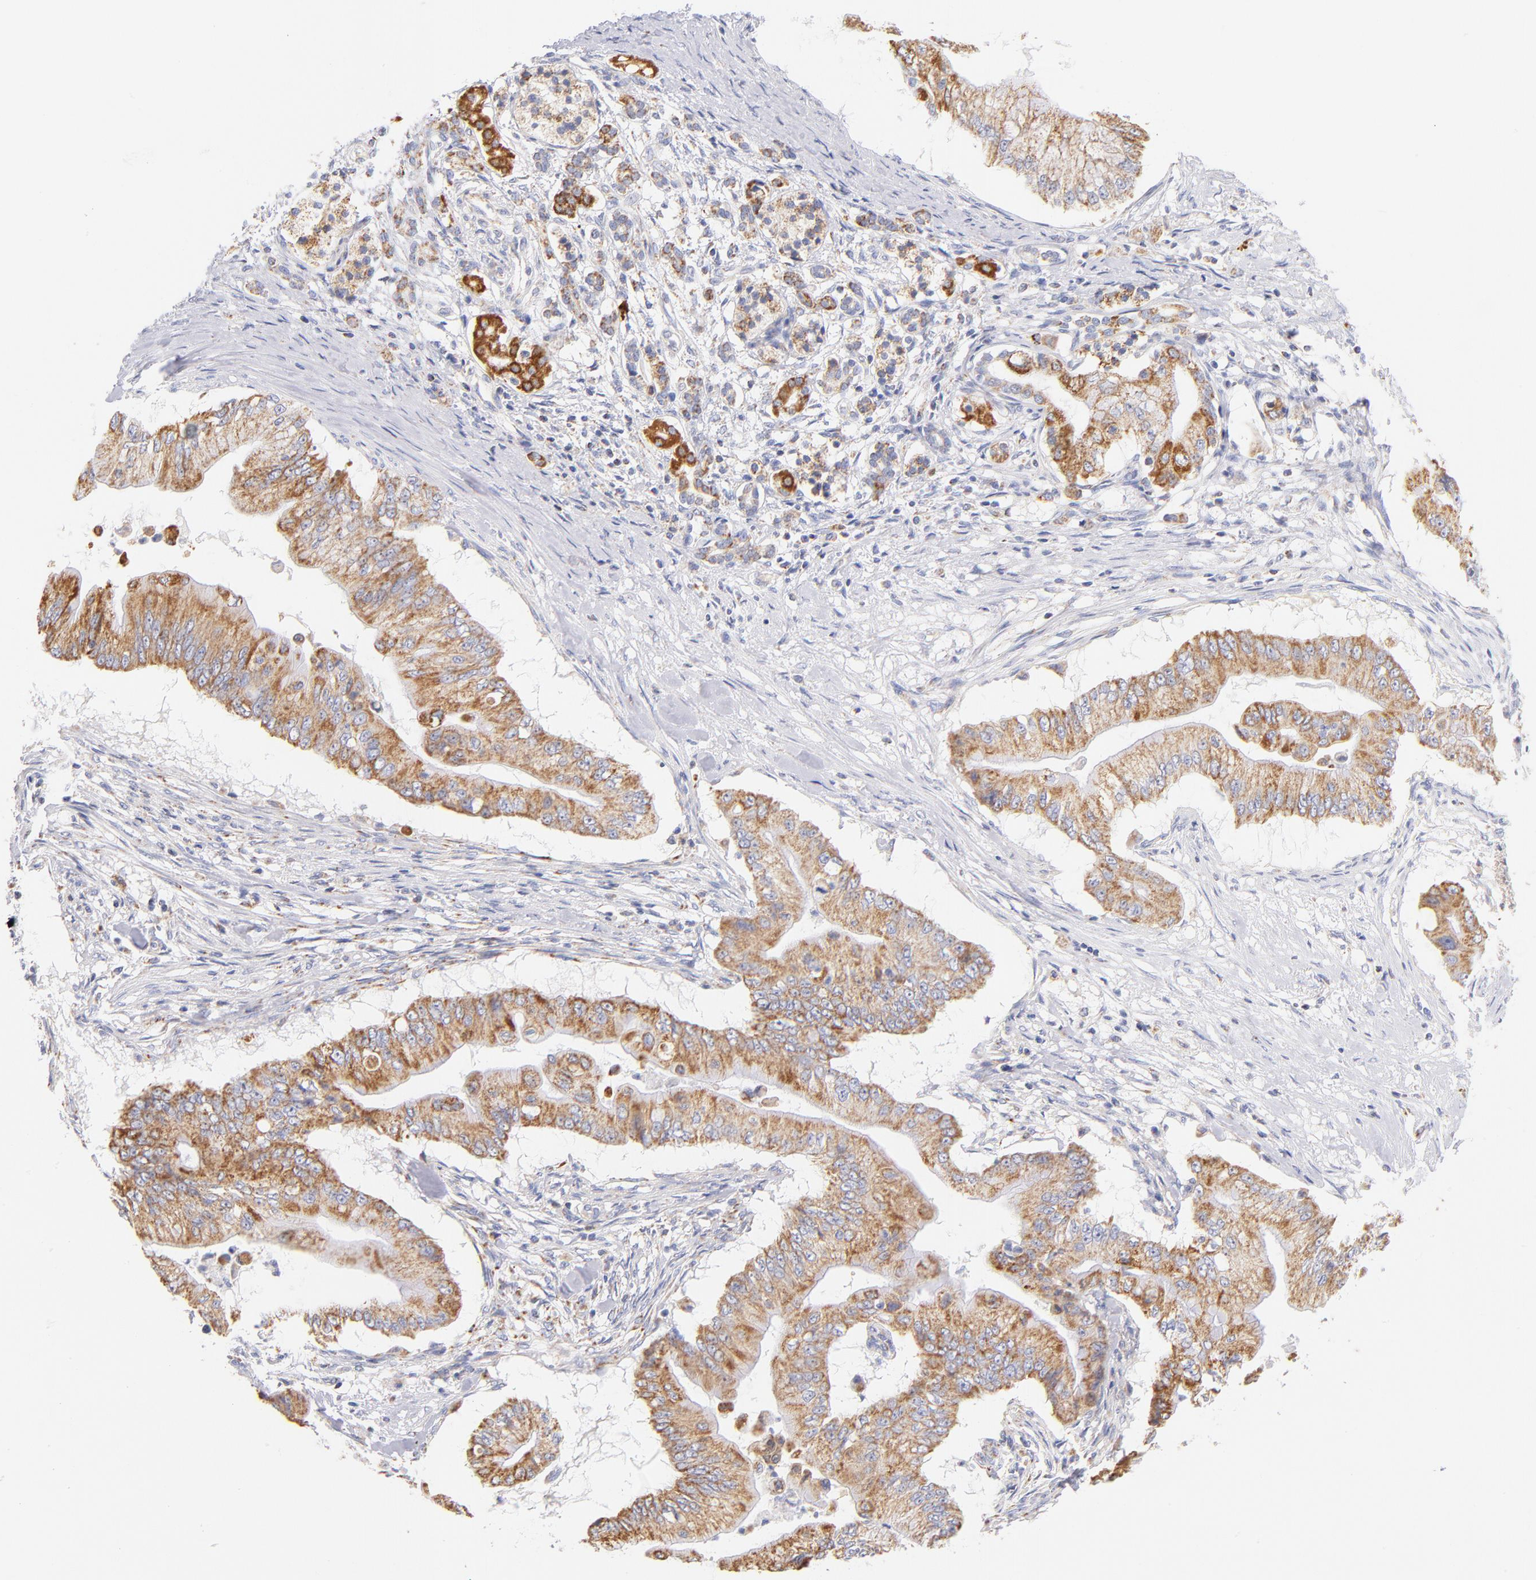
{"staining": {"intensity": "moderate", "quantity": ">75%", "location": "cytoplasmic/membranous"}, "tissue": "pancreatic cancer", "cell_type": "Tumor cells", "image_type": "cancer", "snomed": [{"axis": "morphology", "description": "Adenocarcinoma, NOS"}, {"axis": "topography", "description": "Pancreas"}], "caption": "High-magnification brightfield microscopy of pancreatic cancer stained with DAB (3,3'-diaminobenzidine) (brown) and counterstained with hematoxylin (blue). tumor cells exhibit moderate cytoplasmic/membranous expression is seen in about>75% of cells.", "gene": "AIFM1", "patient": {"sex": "male", "age": 62}}